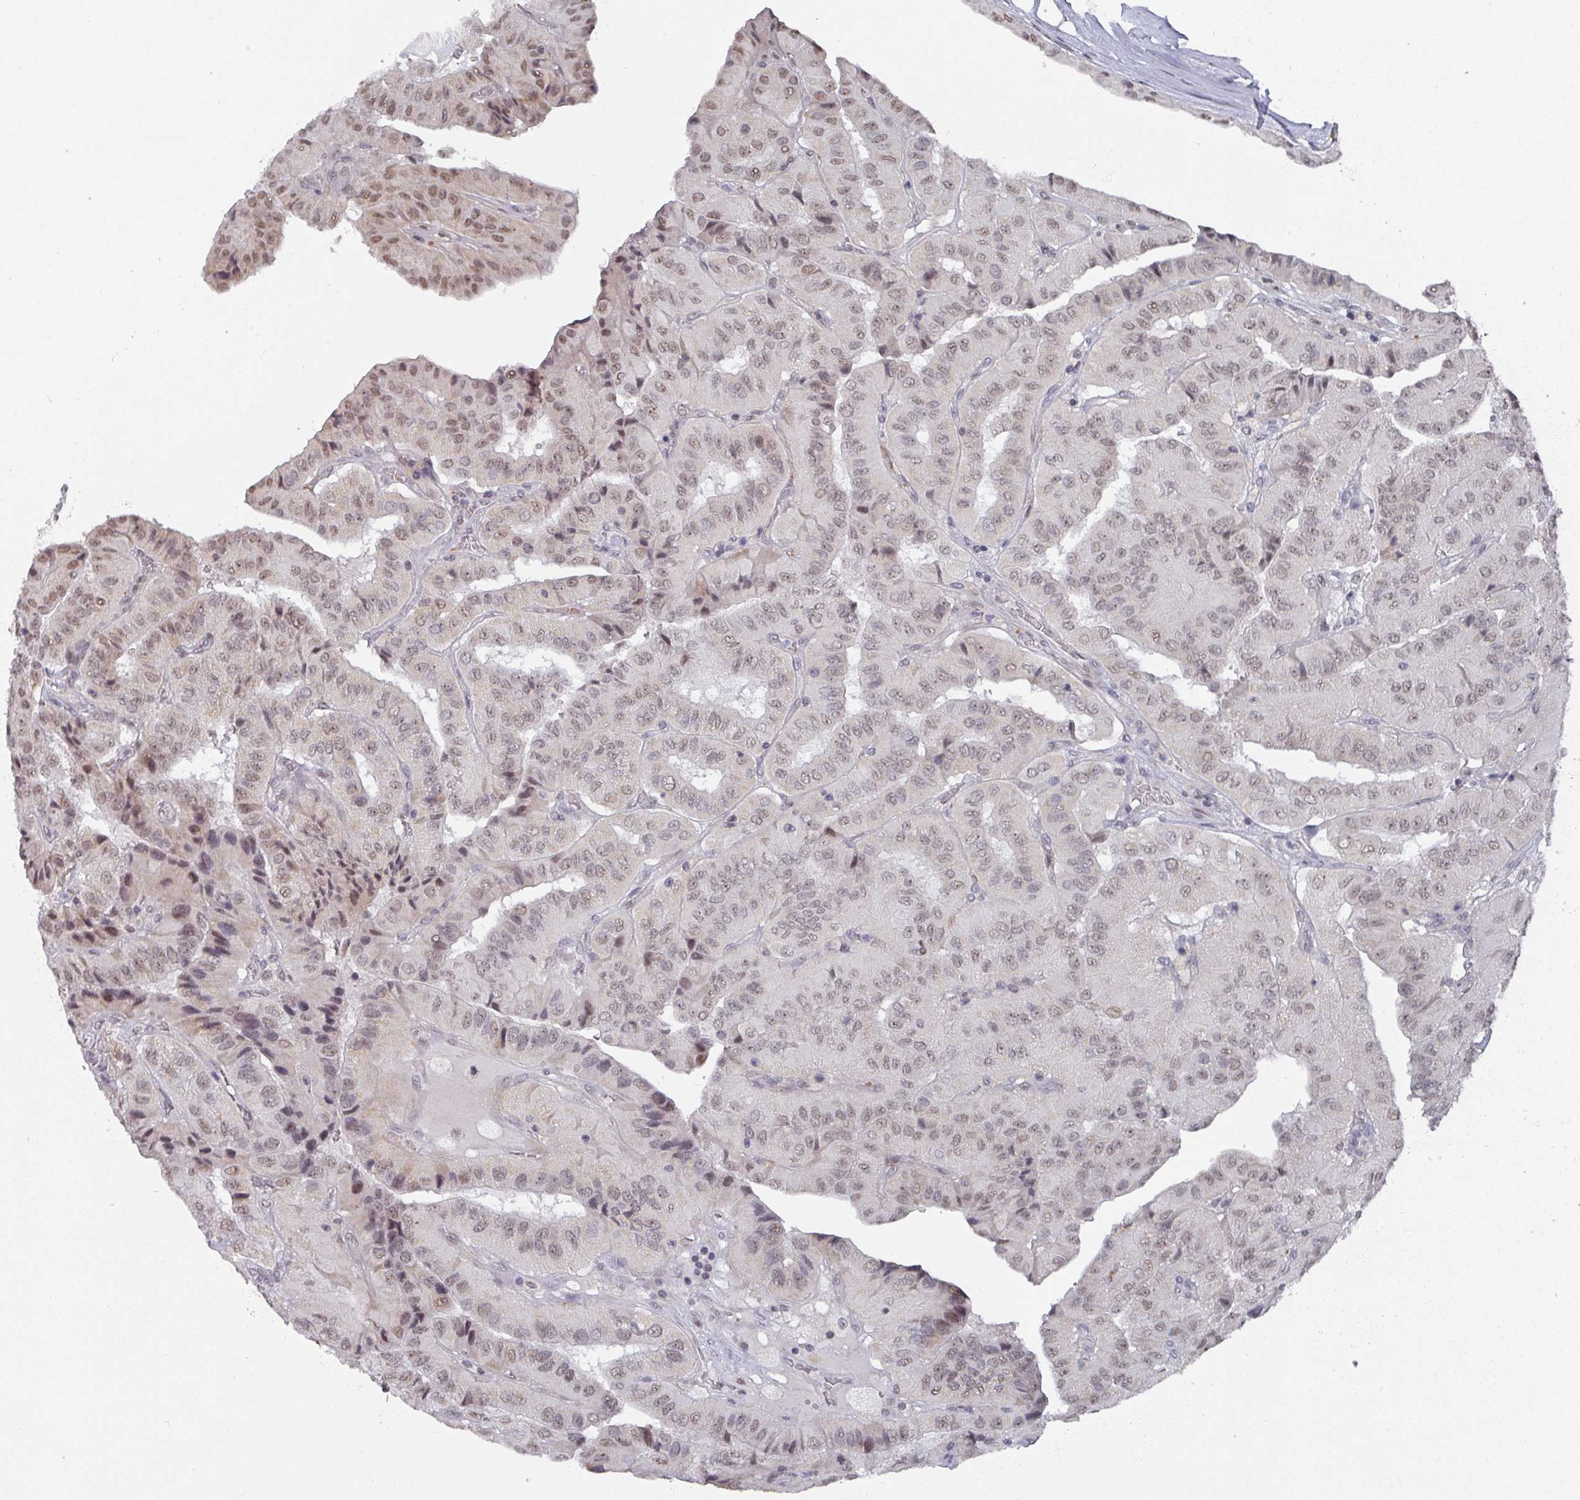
{"staining": {"intensity": "weak", "quantity": "25%-75%", "location": "cytoplasmic/membranous,nuclear"}, "tissue": "thyroid cancer", "cell_type": "Tumor cells", "image_type": "cancer", "snomed": [{"axis": "morphology", "description": "Normal tissue, NOS"}, {"axis": "morphology", "description": "Papillary adenocarcinoma, NOS"}, {"axis": "topography", "description": "Thyroid gland"}], "caption": "A high-resolution image shows IHC staining of thyroid papillary adenocarcinoma, which shows weak cytoplasmic/membranous and nuclear positivity in about 25%-75% of tumor cells. (brown staining indicates protein expression, while blue staining denotes nuclei).", "gene": "ZNF654", "patient": {"sex": "female", "age": 59}}